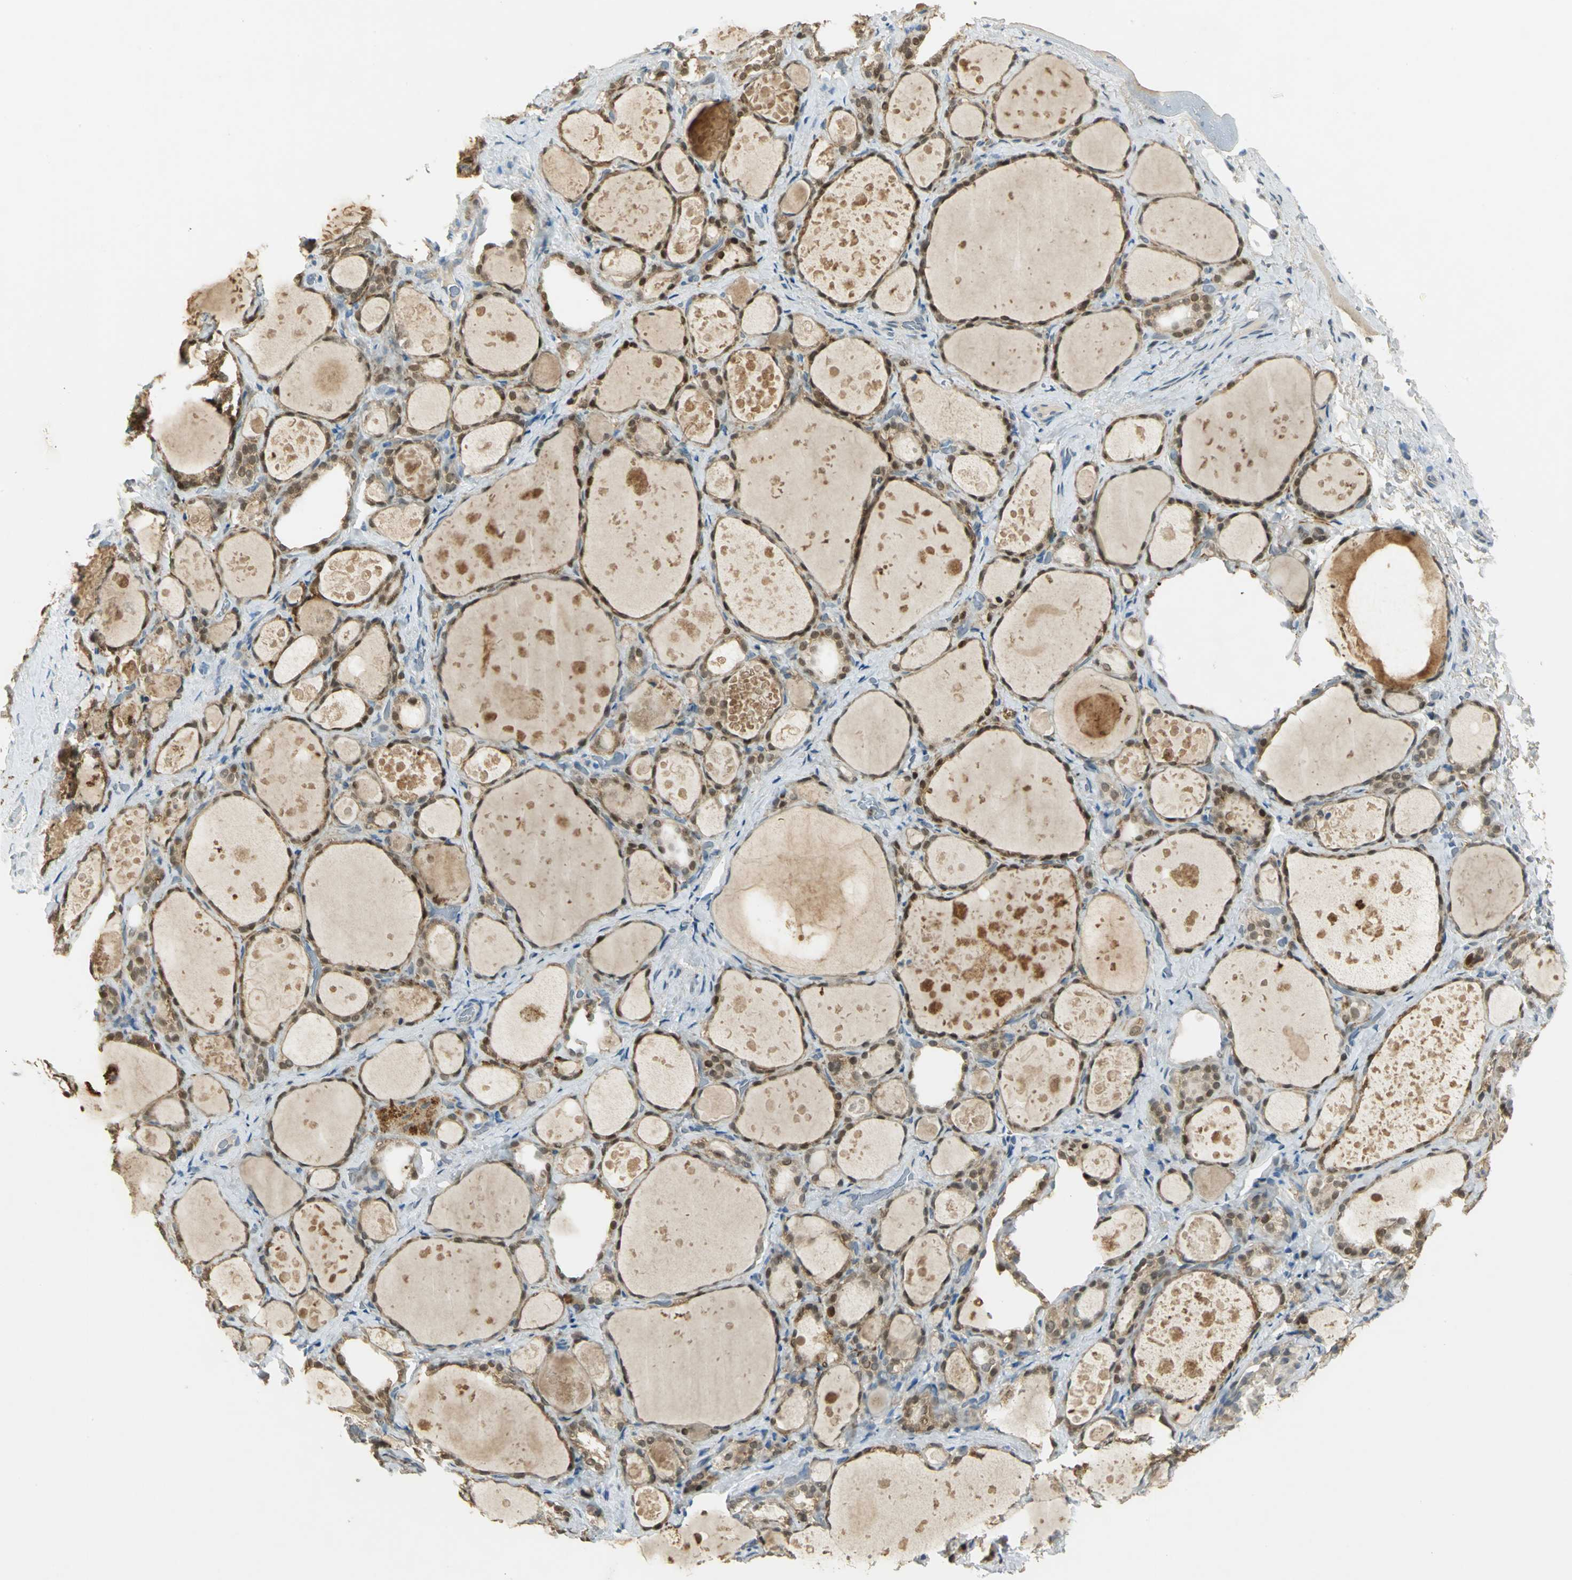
{"staining": {"intensity": "moderate", "quantity": "25%-75%", "location": "nuclear"}, "tissue": "thyroid gland", "cell_type": "Glandular cells", "image_type": "normal", "snomed": [{"axis": "morphology", "description": "Normal tissue, NOS"}, {"axis": "topography", "description": "Thyroid gland"}], "caption": "Protein staining of normal thyroid gland demonstrates moderate nuclear staining in approximately 25%-75% of glandular cells.", "gene": "BIRC2", "patient": {"sex": "female", "age": 75}}